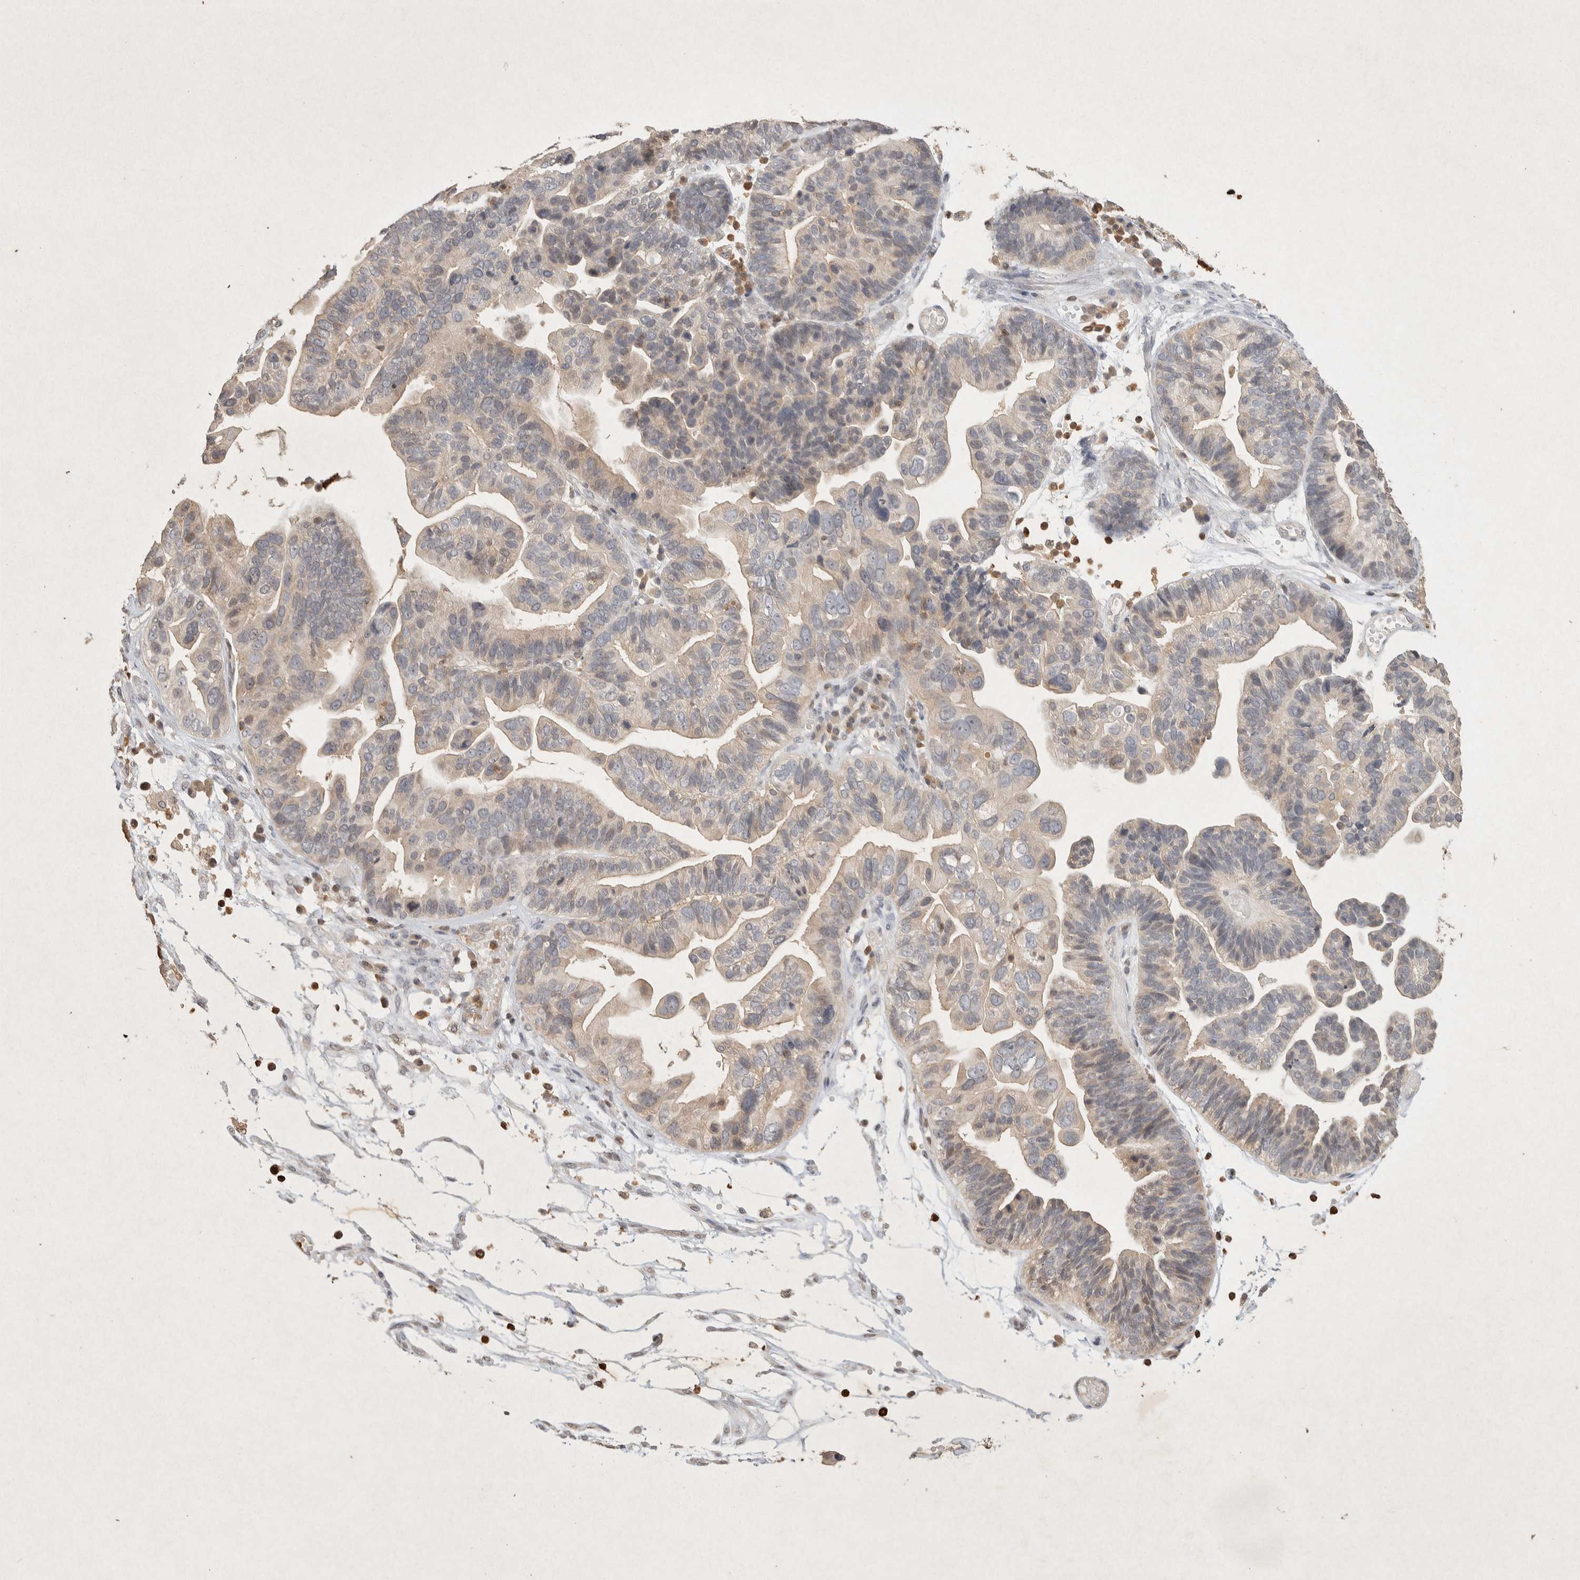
{"staining": {"intensity": "weak", "quantity": "25%-75%", "location": "cytoplasmic/membranous"}, "tissue": "ovarian cancer", "cell_type": "Tumor cells", "image_type": "cancer", "snomed": [{"axis": "morphology", "description": "Cystadenocarcinoma, serous, NOS"}, {"axis": "topography", "description": "Ovary"}], "caption": "Serous cystadenocarcinoma (ovarian) tissue shows weak cytoplasmic/membranous staining in approximately 25%-75% of tumor cells", "gene": "RAC2", "patient": {"sex": "female", "age": 56}}